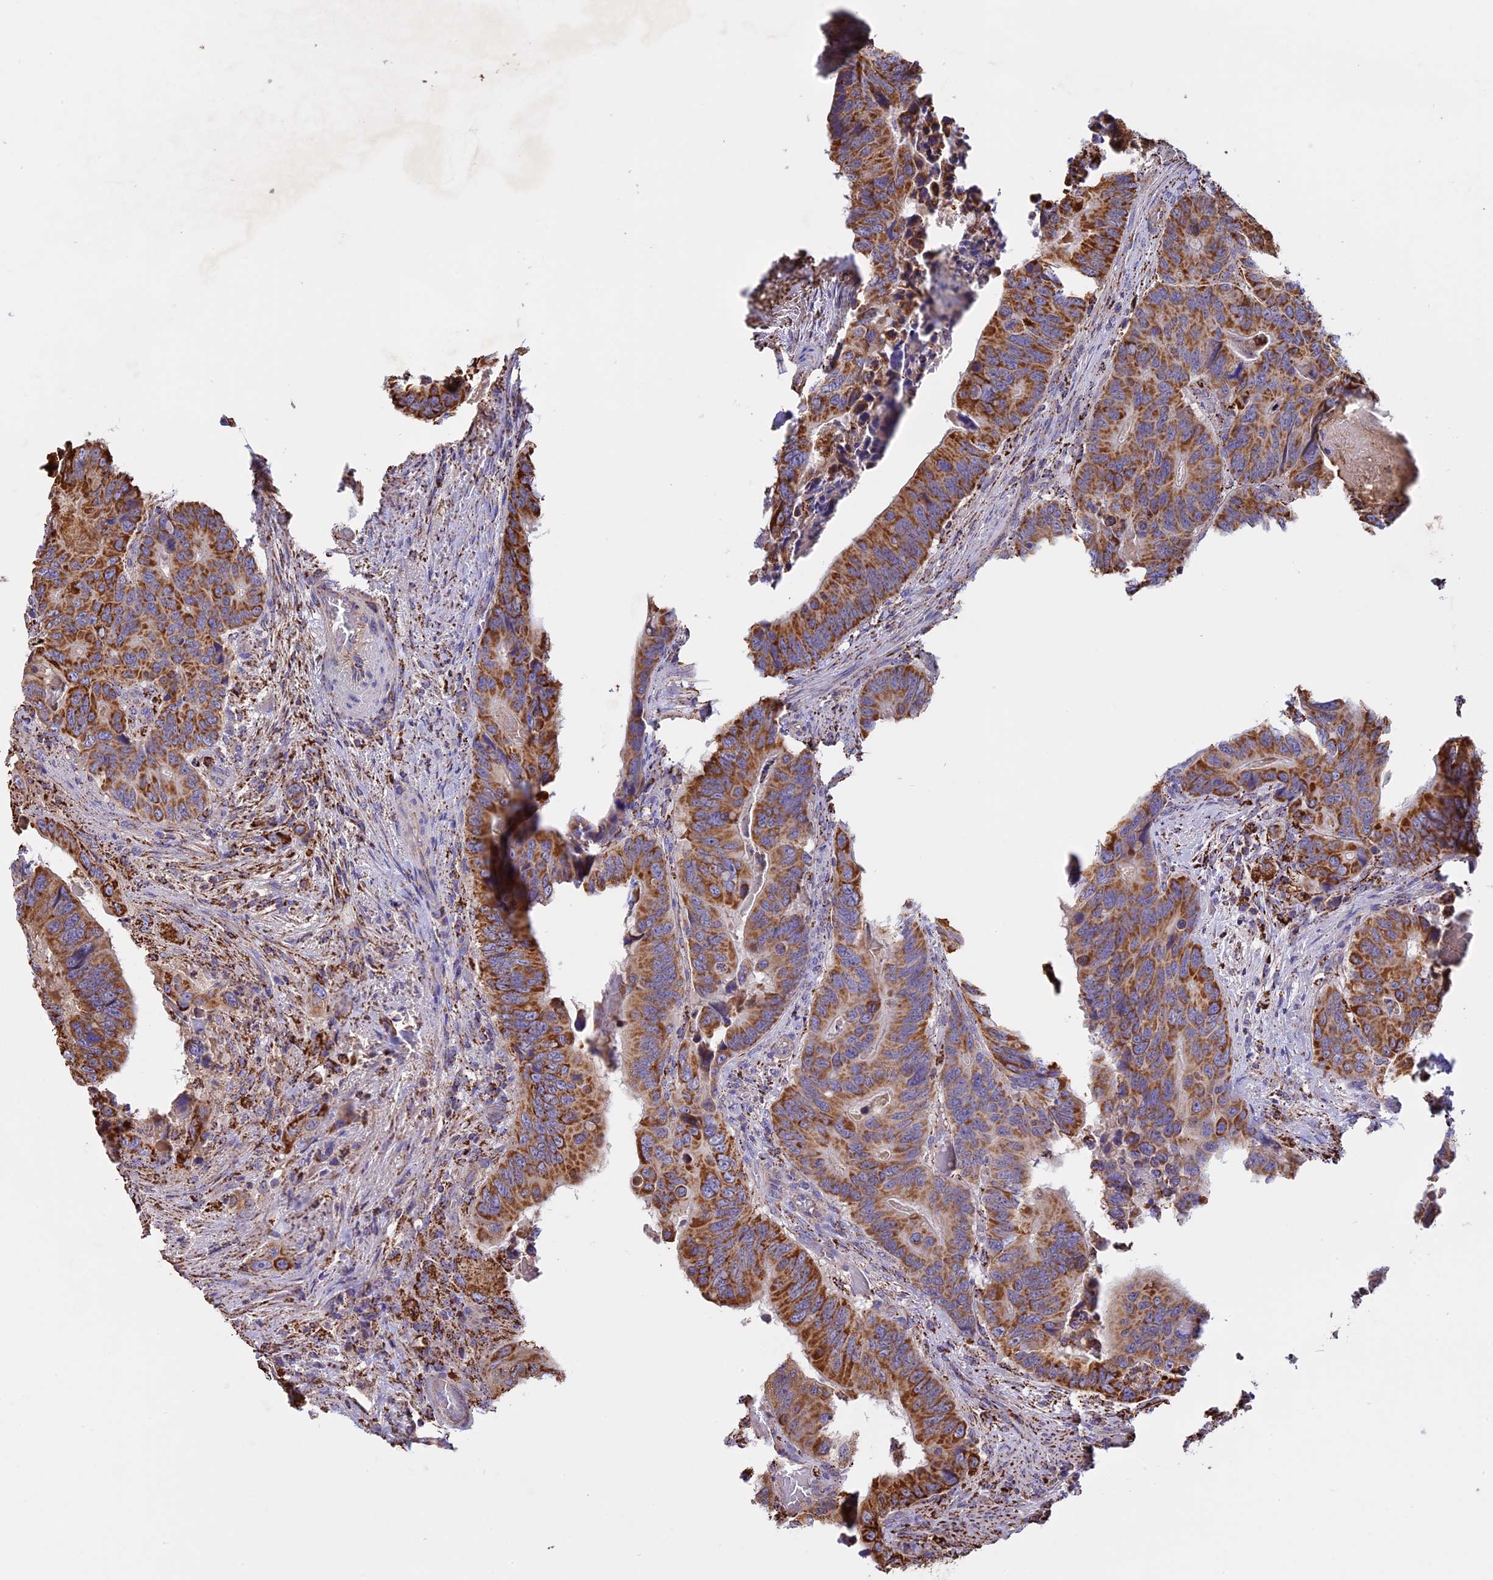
{"staining": {"intensity": "moderate", "quantity": ">75%", "location": "cytoplasmic/membranous"}, "tissue": "colorectal cancer", "cell_type": "Tumor cells", "image_type": "cancer", "snomed": [{"axis": "morphology", "description": "Adenocarcinoma, NOS"}, {"axis": "topography", "description": "Colon"}], "caption": "A medium amount of moderate cytoplasmic/membranous positivity is appreciated in approximately >75% of tumor cells in colorectal cancer (adenocarcinoma) tissue.", "gene": "KCNG1", "patient": {"sex": "male", "age": 84}}